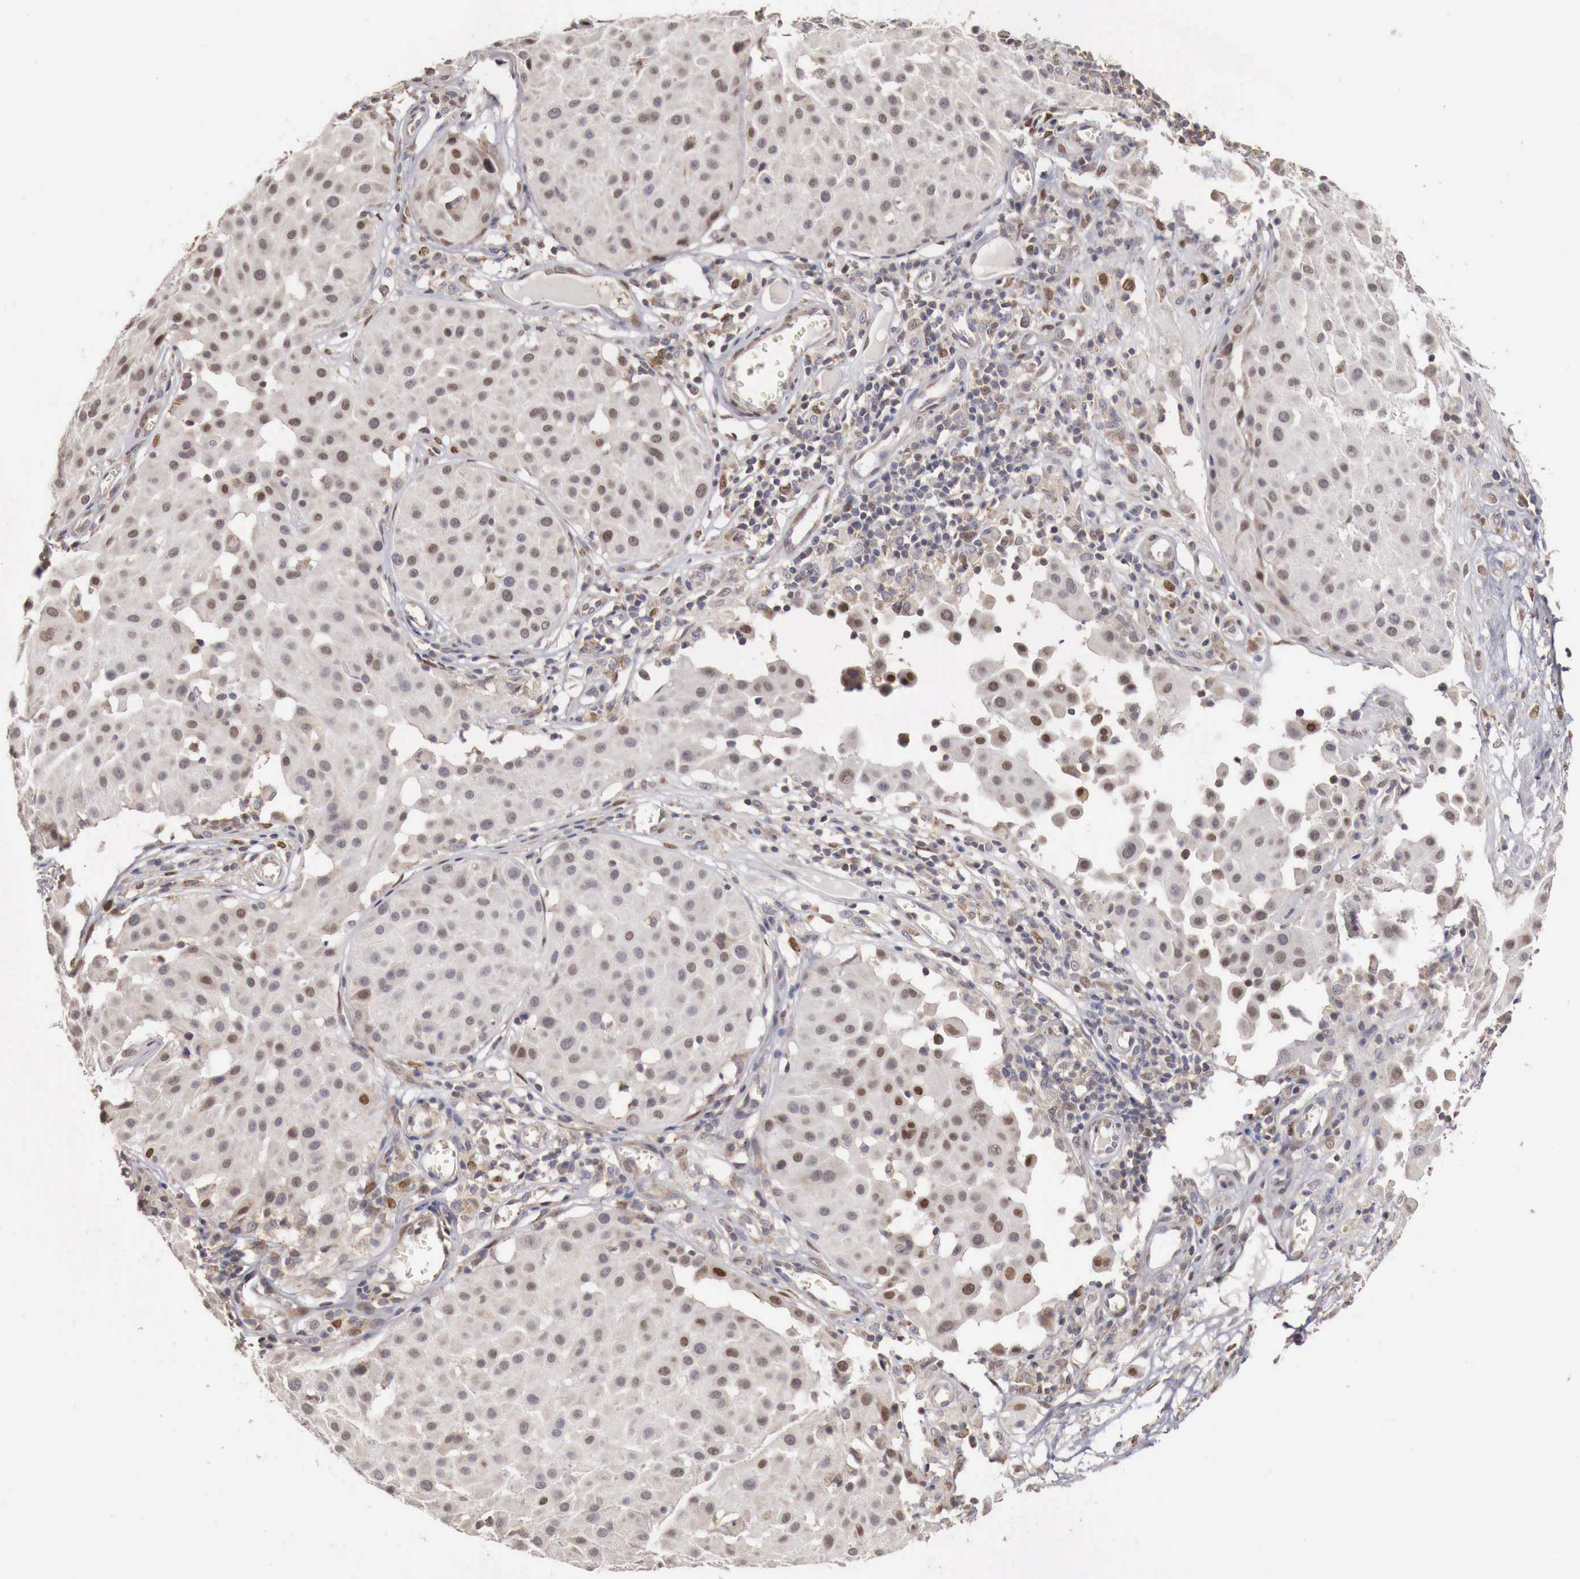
{"staining": {"intensity": "moderate", "quantity": ">75%", "location": "nuclear"}, "tissue": "melanoma", "cell_type": "Tumor cells", "image_type": "cancer", "snomed": [{"axis": "morphology", "description": "Malignant melanoma, NOS"}, {"axis": "topography", "description": "Skin"}], "caption": "A micrograph showing moderate nuclear staining in approximately >75% of tumor cells in malignant melanoma, as visualized by brown immunohistochemical staining.", "gene": "KHDRBS2", "patient": {"sex": "male", "age": 36}}